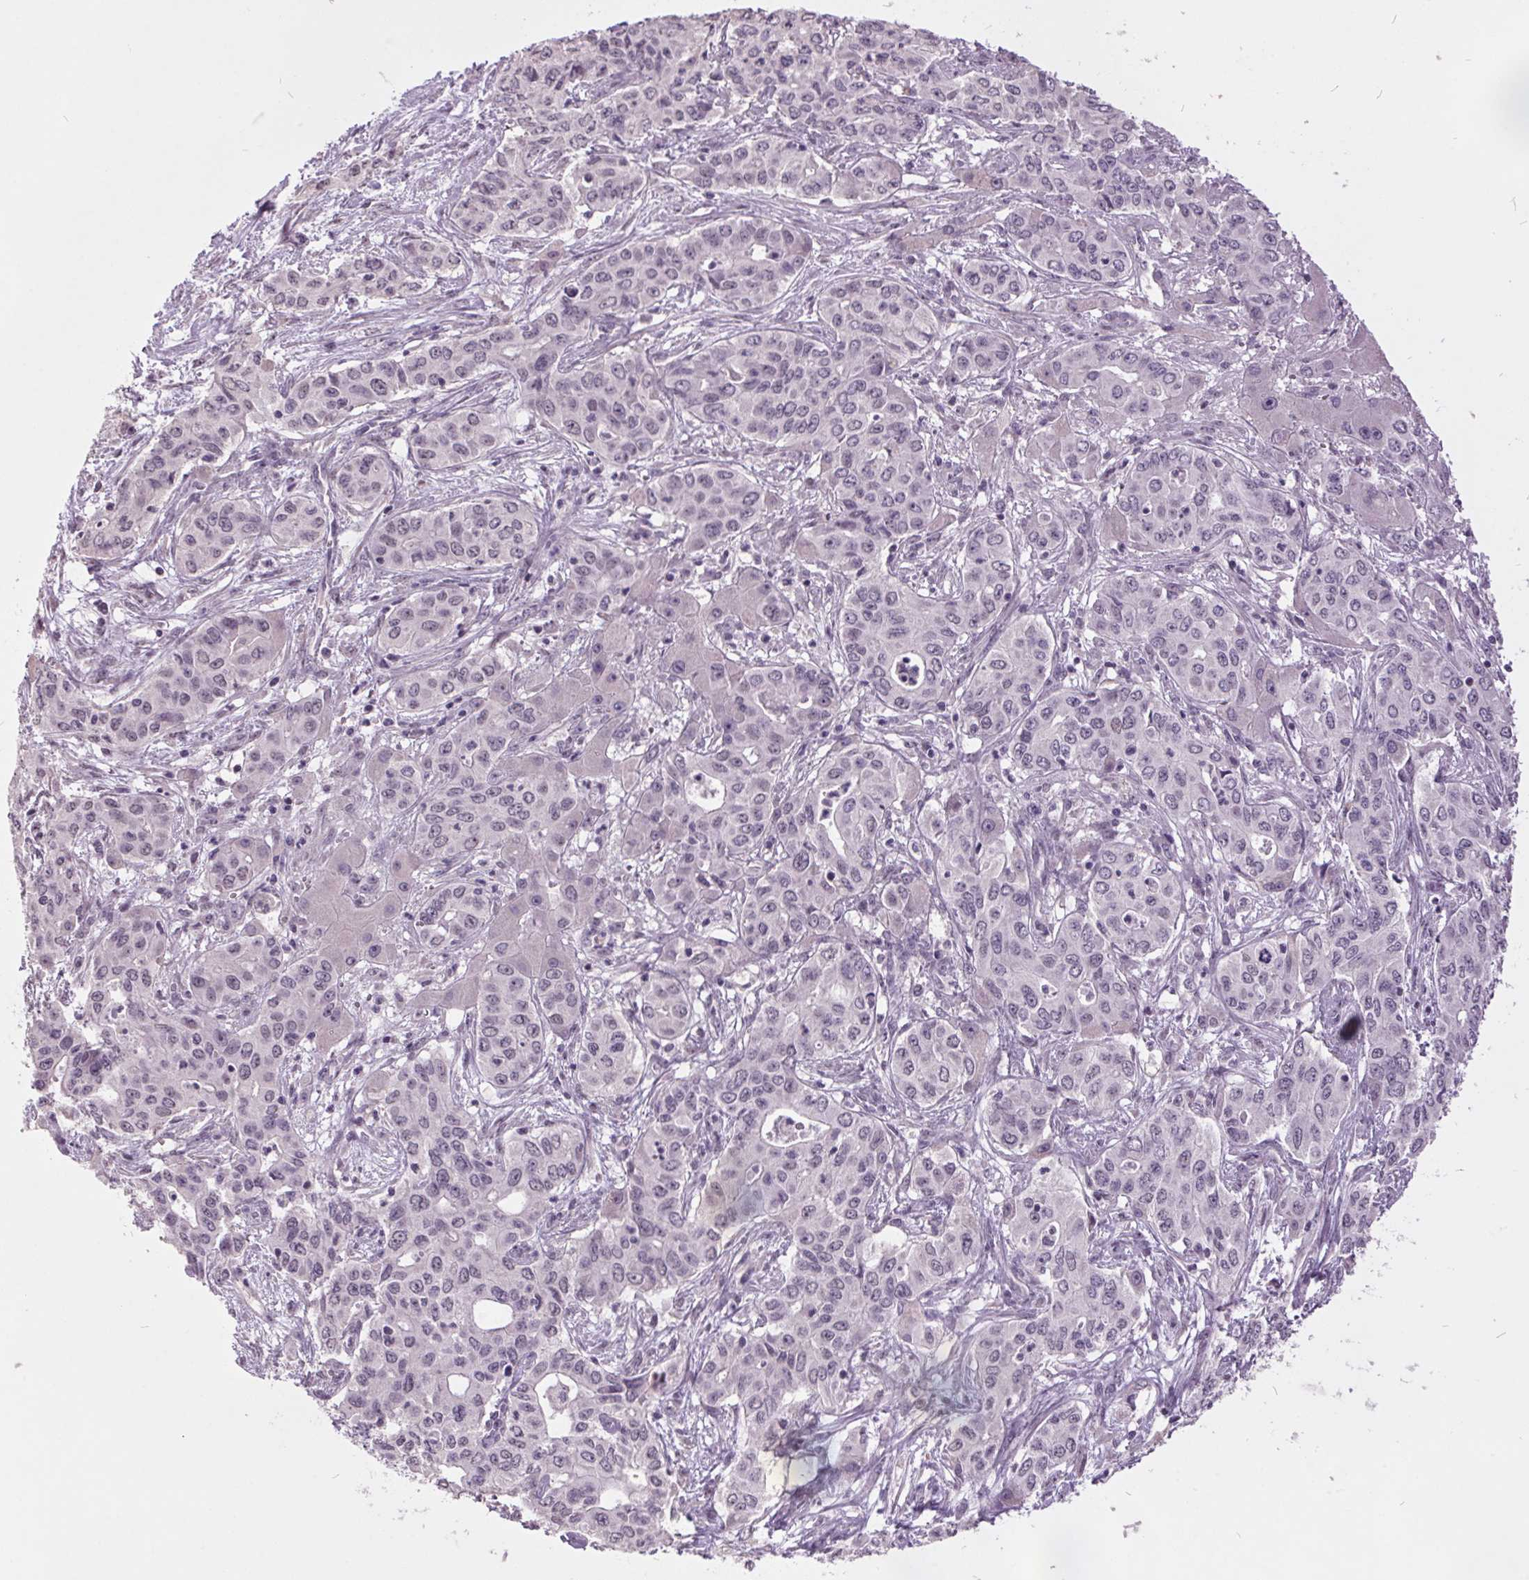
{"staining": {"intensity": "negative", "quantity": "none", "location": "none"}, "tissue": "liver cancer", "cell_type": "Tumor cells", "image_type": "cancer", "snomed": [{"axis": "morphology", "description": "Cholangiocarcinoma"}, {"axis": "topography", "description": "Liver"}], "caption": "This is an immunohistochemistry image of human liver cancer (cholangiocarcinoma). There is no positivity in tumor cells.", "gene": "C2orf16", "patient": {"sex": "female", "age": 65}}